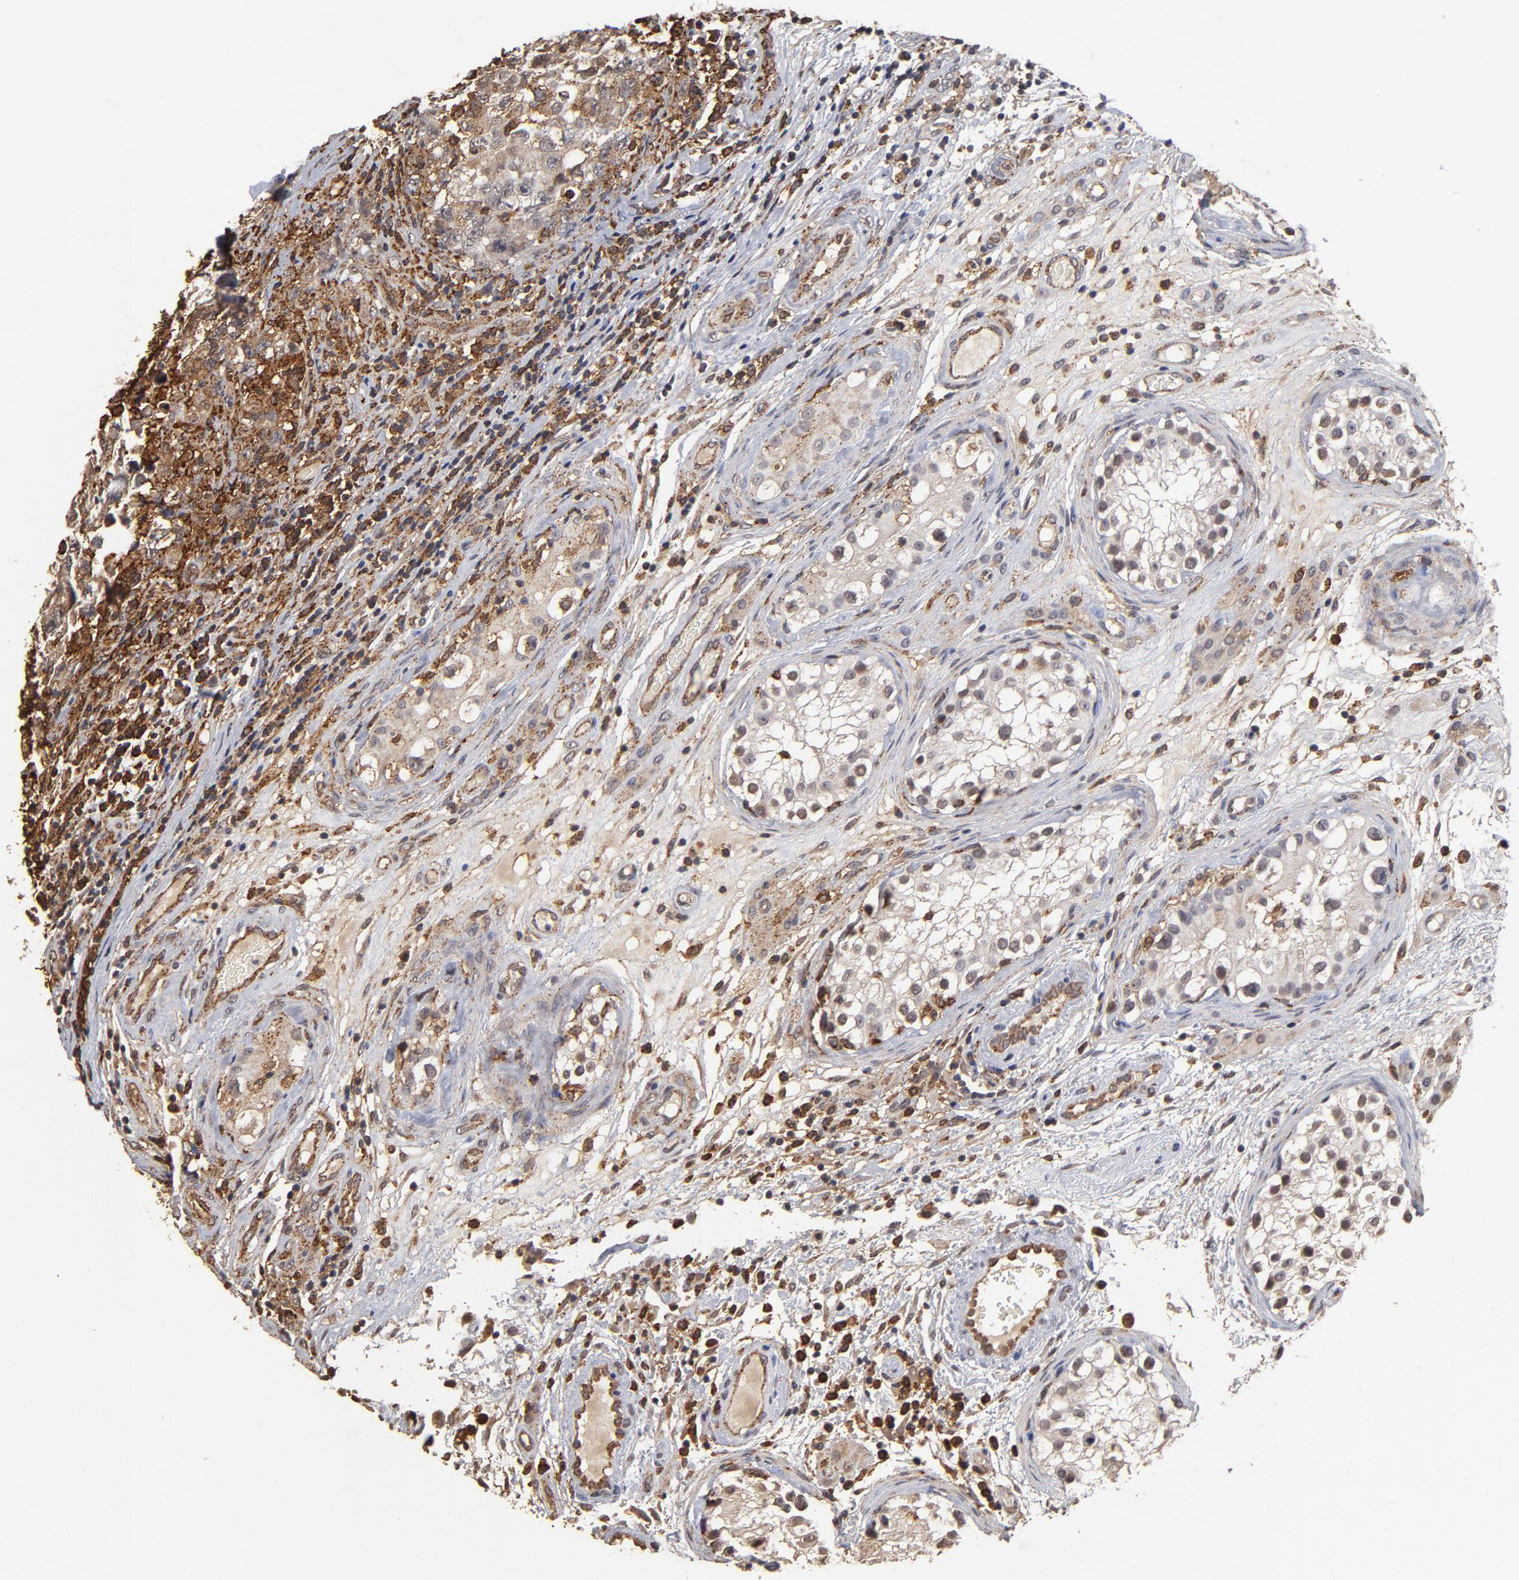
{"staining": {"intensity": "strong", "quantity": "25%-75%", "location": "cytoplasmic/membranous"}, "tissue": "testis cancer", "cell_type": "Tumor cells", "image_type": "cancer", "snomed": [{"axis": "morphology", "description": "Carcinoma, Embryonal, NOS"}, {"axis": "topography", "description": "Testis"}], "caption": "This is an image of immunohistochemistry staining of testis cancer (embryonal carcinoma), which shows strong expression in the cytoplasmic/membranous of tumor cells.", "gene": "ASB8", "patient": {"sex": "male", "age": 31}}